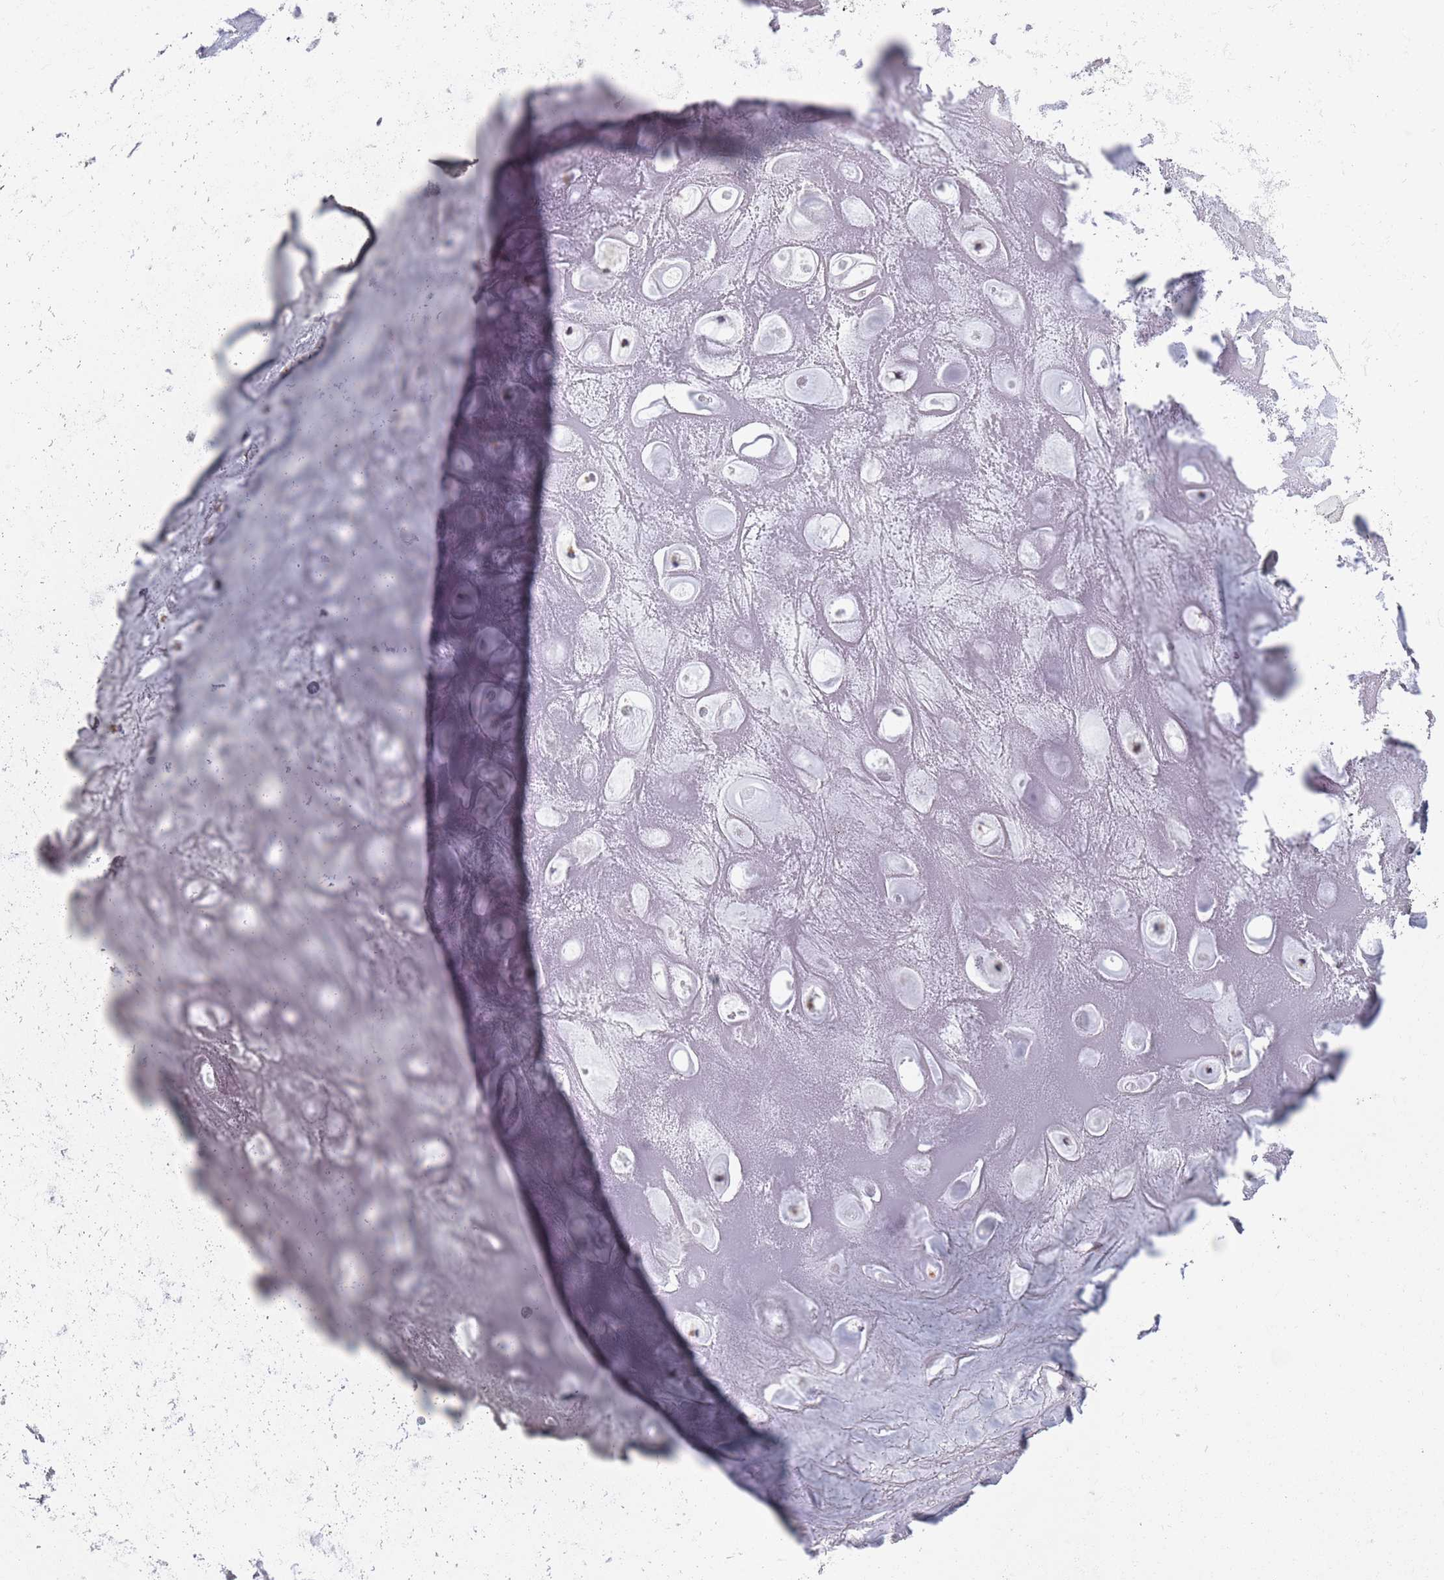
{"staining": {"intensity": "negative", "quantity": "none", "location": "none"}, "tissue": "adipose tissue", "cell_type": "Adipocytes", "image_type": "normal", "snomed": [{"axis": "morphology", "description": "Normal tissue, NOS"}, {"axis": "topography", "description": "Cartilage tissue"}], "caption": "Adipocytes are negative for protein expression in benign human adipose tissue. (Immunohistochemistry, brightfield microscopy, high magnification).", "gene": "ZKSCAN2", "patient": {"sex": "male", "age": 81}}